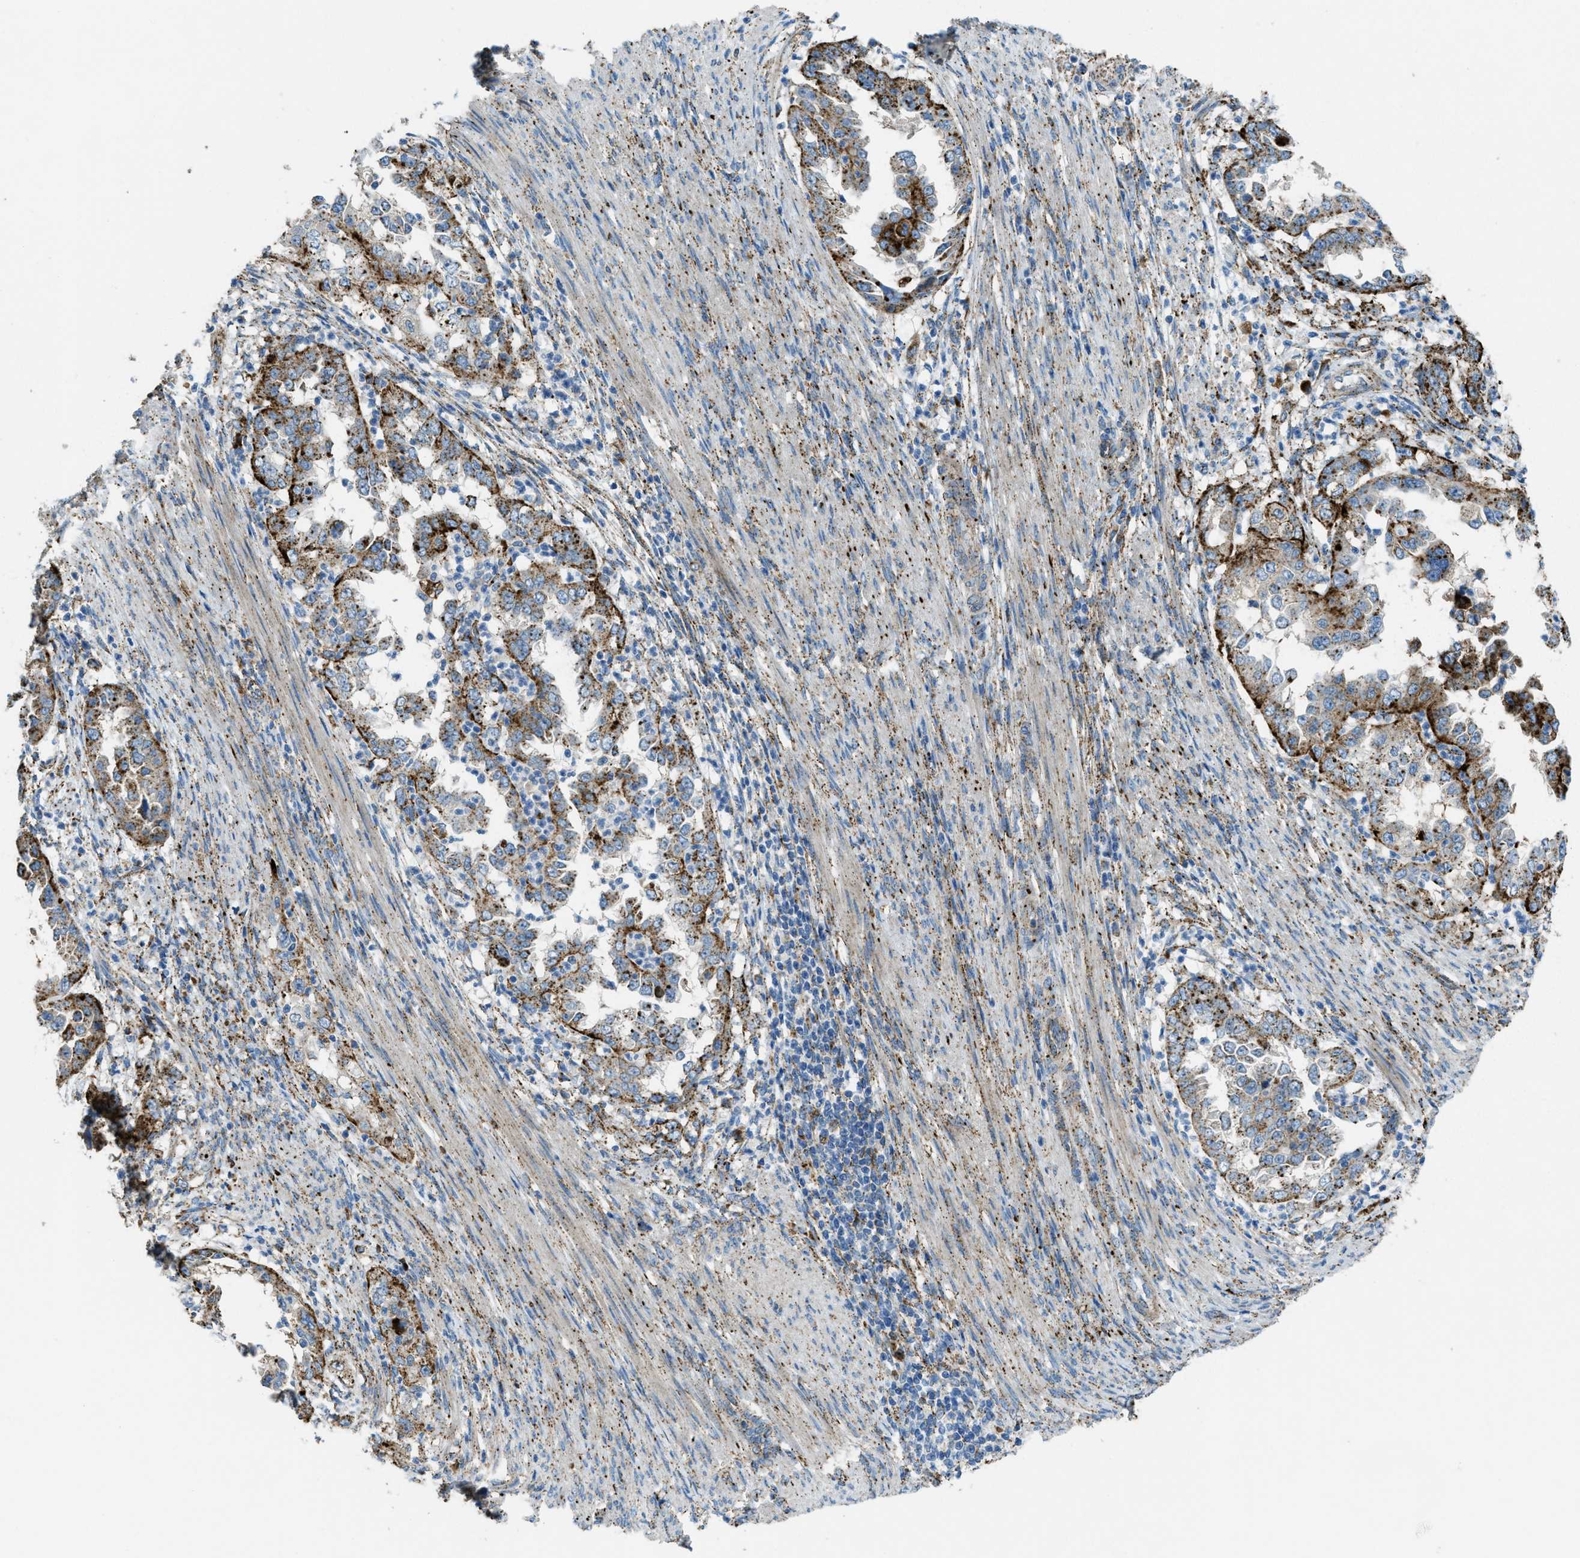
{"staining": {"intensity": "strong", "quantity": ">75%", "location": "cytoplasmic/membranous"}, "tissue": "endometrial cancer", "cell_type": "Tumor cells", "image_type": "cancer", "snomed": [{"axis": "morphology", "description": "Adenocarcinoma, NOS"}, {"axis": "topography", "description": "Endometrium"}], "caption": "Endometrial cancer (adenocarcinoma) stained for a protein (brown) displays strong cytoplasmic/membranous positive staining in approximately >75% of tumor cells.", "gene": "SCARB2", "patient": {"sex": "female", "age": 85}}